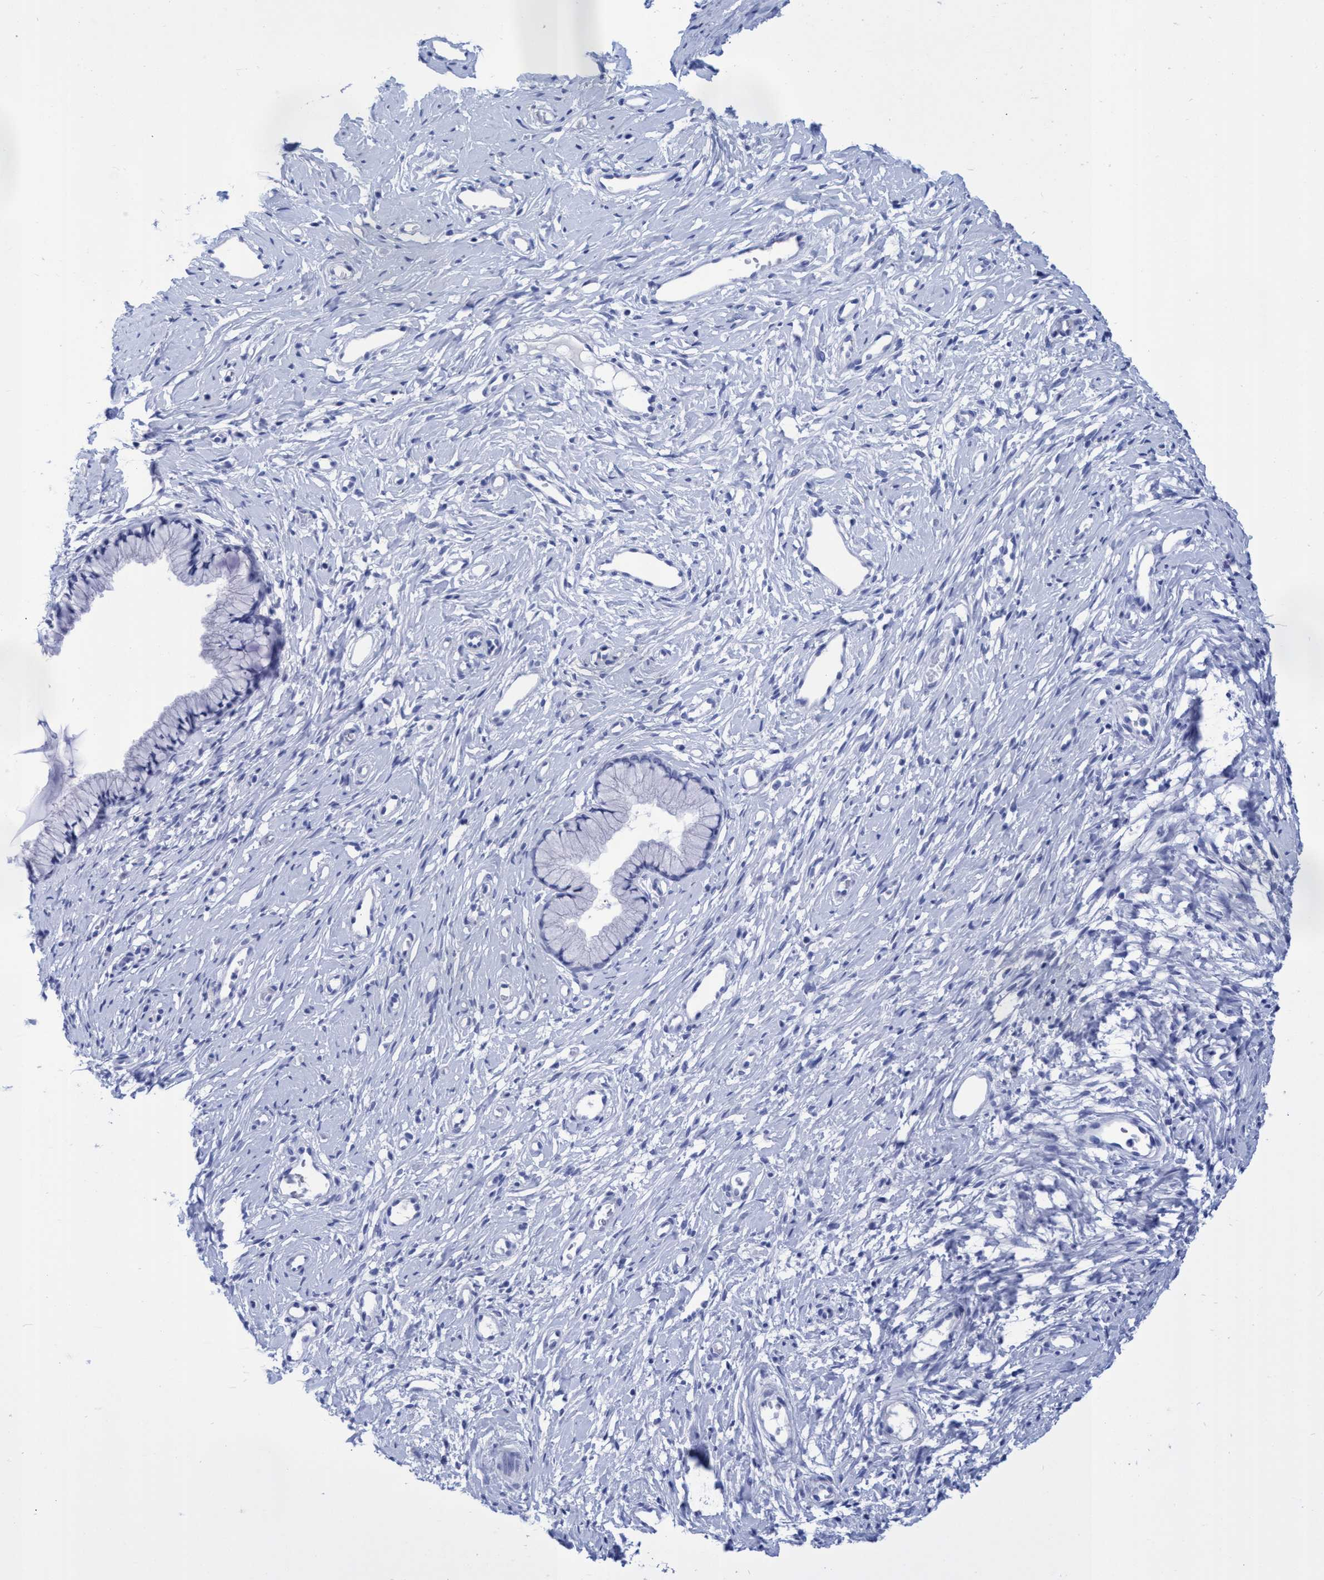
{"staining": {"intensity": "negative", "quantity": "none", "location": "none"}, "tissue": "cervix", "cell_type": "Glandular cells", "image_type": "normal", "snomed": [{"axis": "morphology", "description": "Normal tissue, NOS"}, {"axis": "topography", "description": "Cervix"}], "caption": "This is a image of IHC staining of unremarkable cervix, which shows no positivity in glandular cells.", "gene": "INSL6", "patient": {"sex": "female", "age": 77}}